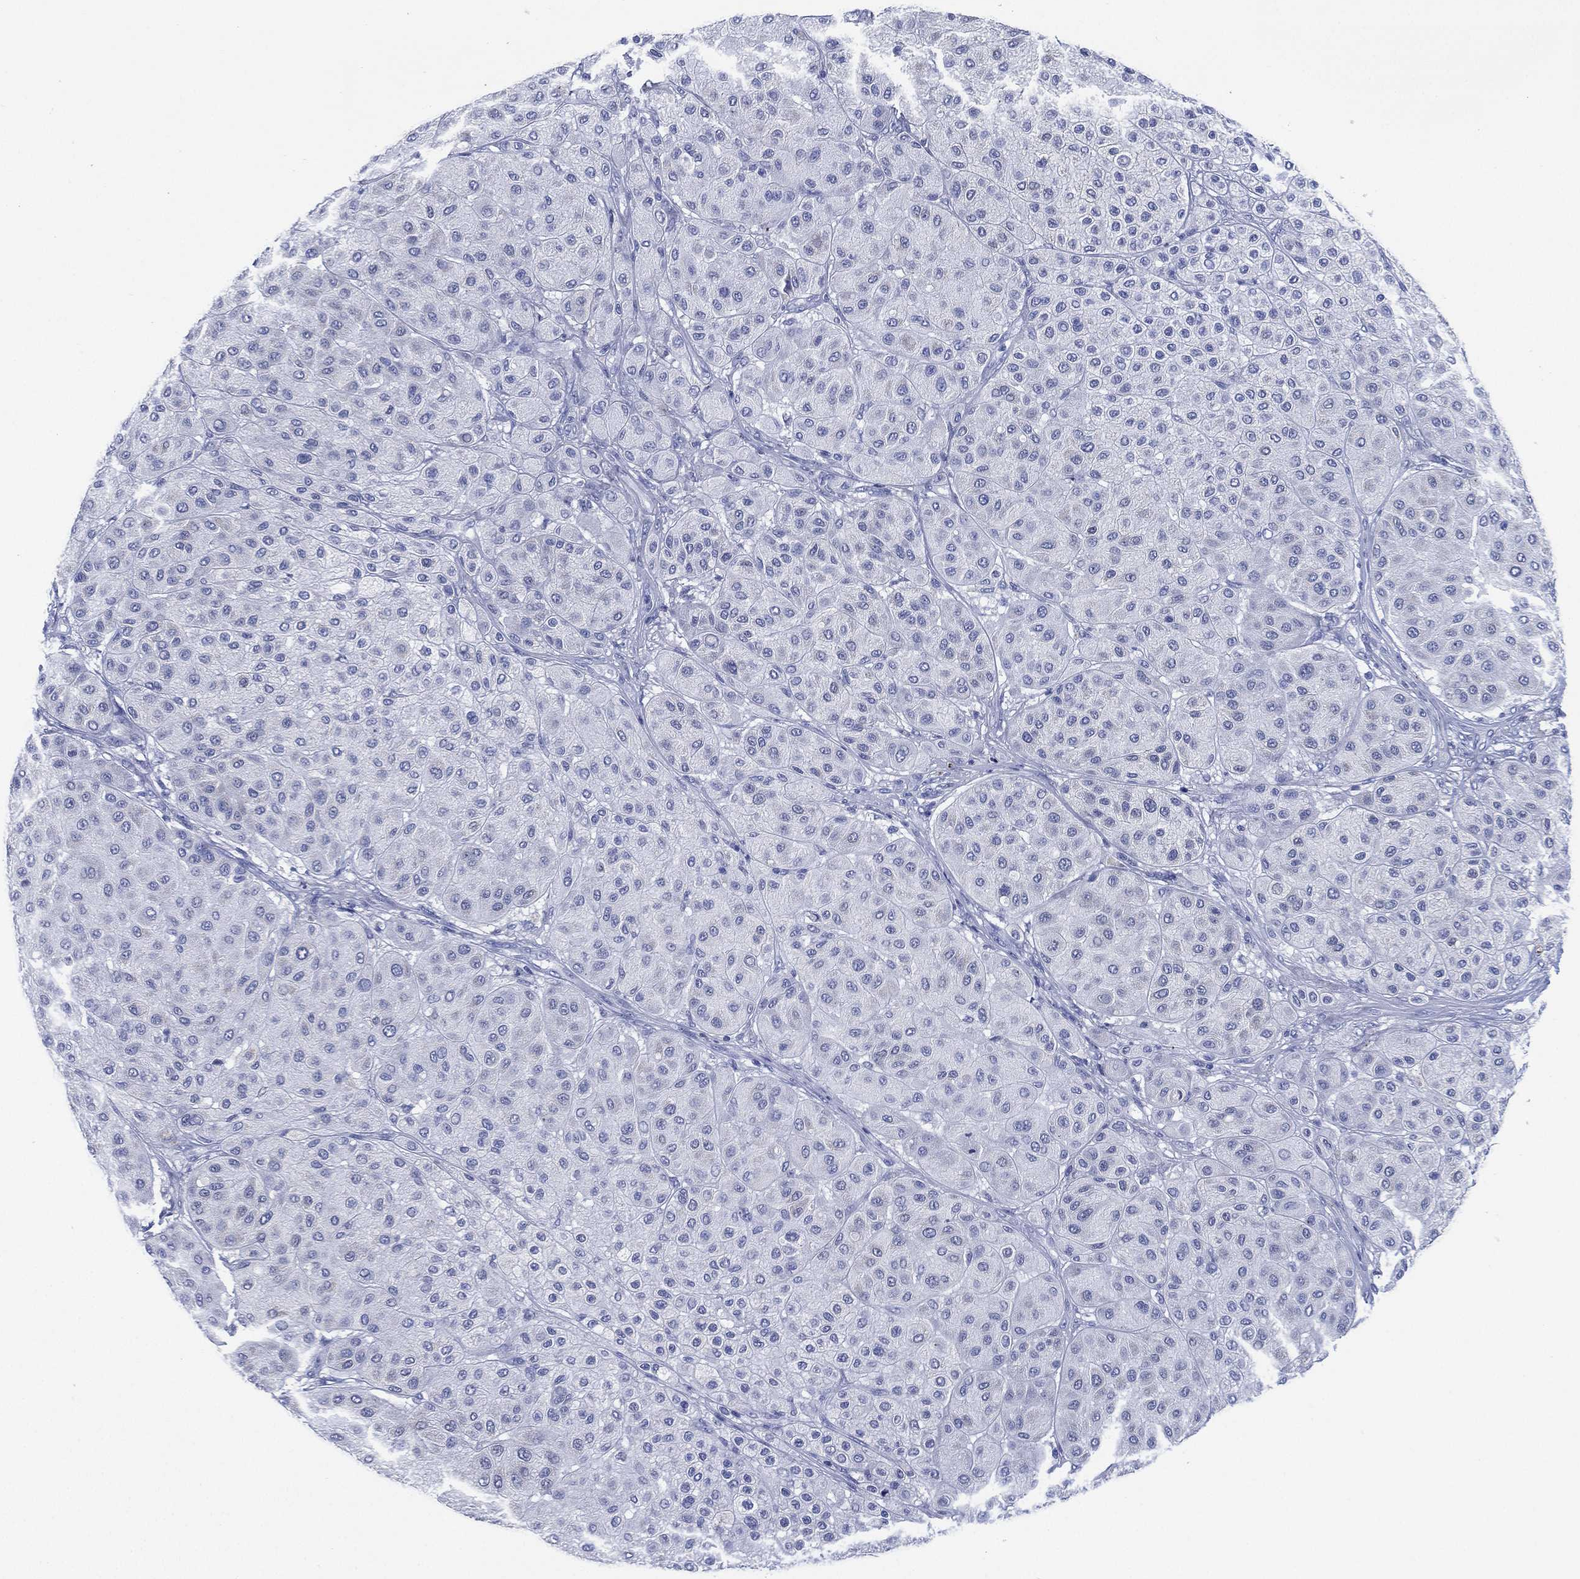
{"staining": {"intensity": "negative", "quantity": "none", "location": "none"}, "tissue": "melanoma", "cell_type": "Tumor cells", "image_type": "cancer", "snomed": [{"axis": "morphology", "description": "Malignant melanoma, Metastatic site"}, {"axis": "topography", "description": "Smooth muscle"}], "caption": "Immunohistochemistry image of human malignant melanoma (metastatic site) stained for a protein (brown), which demonstrates no staining in tumor cells.", "gene": "SLC9C2", "patient": {"sex": "male", "age": 41}}